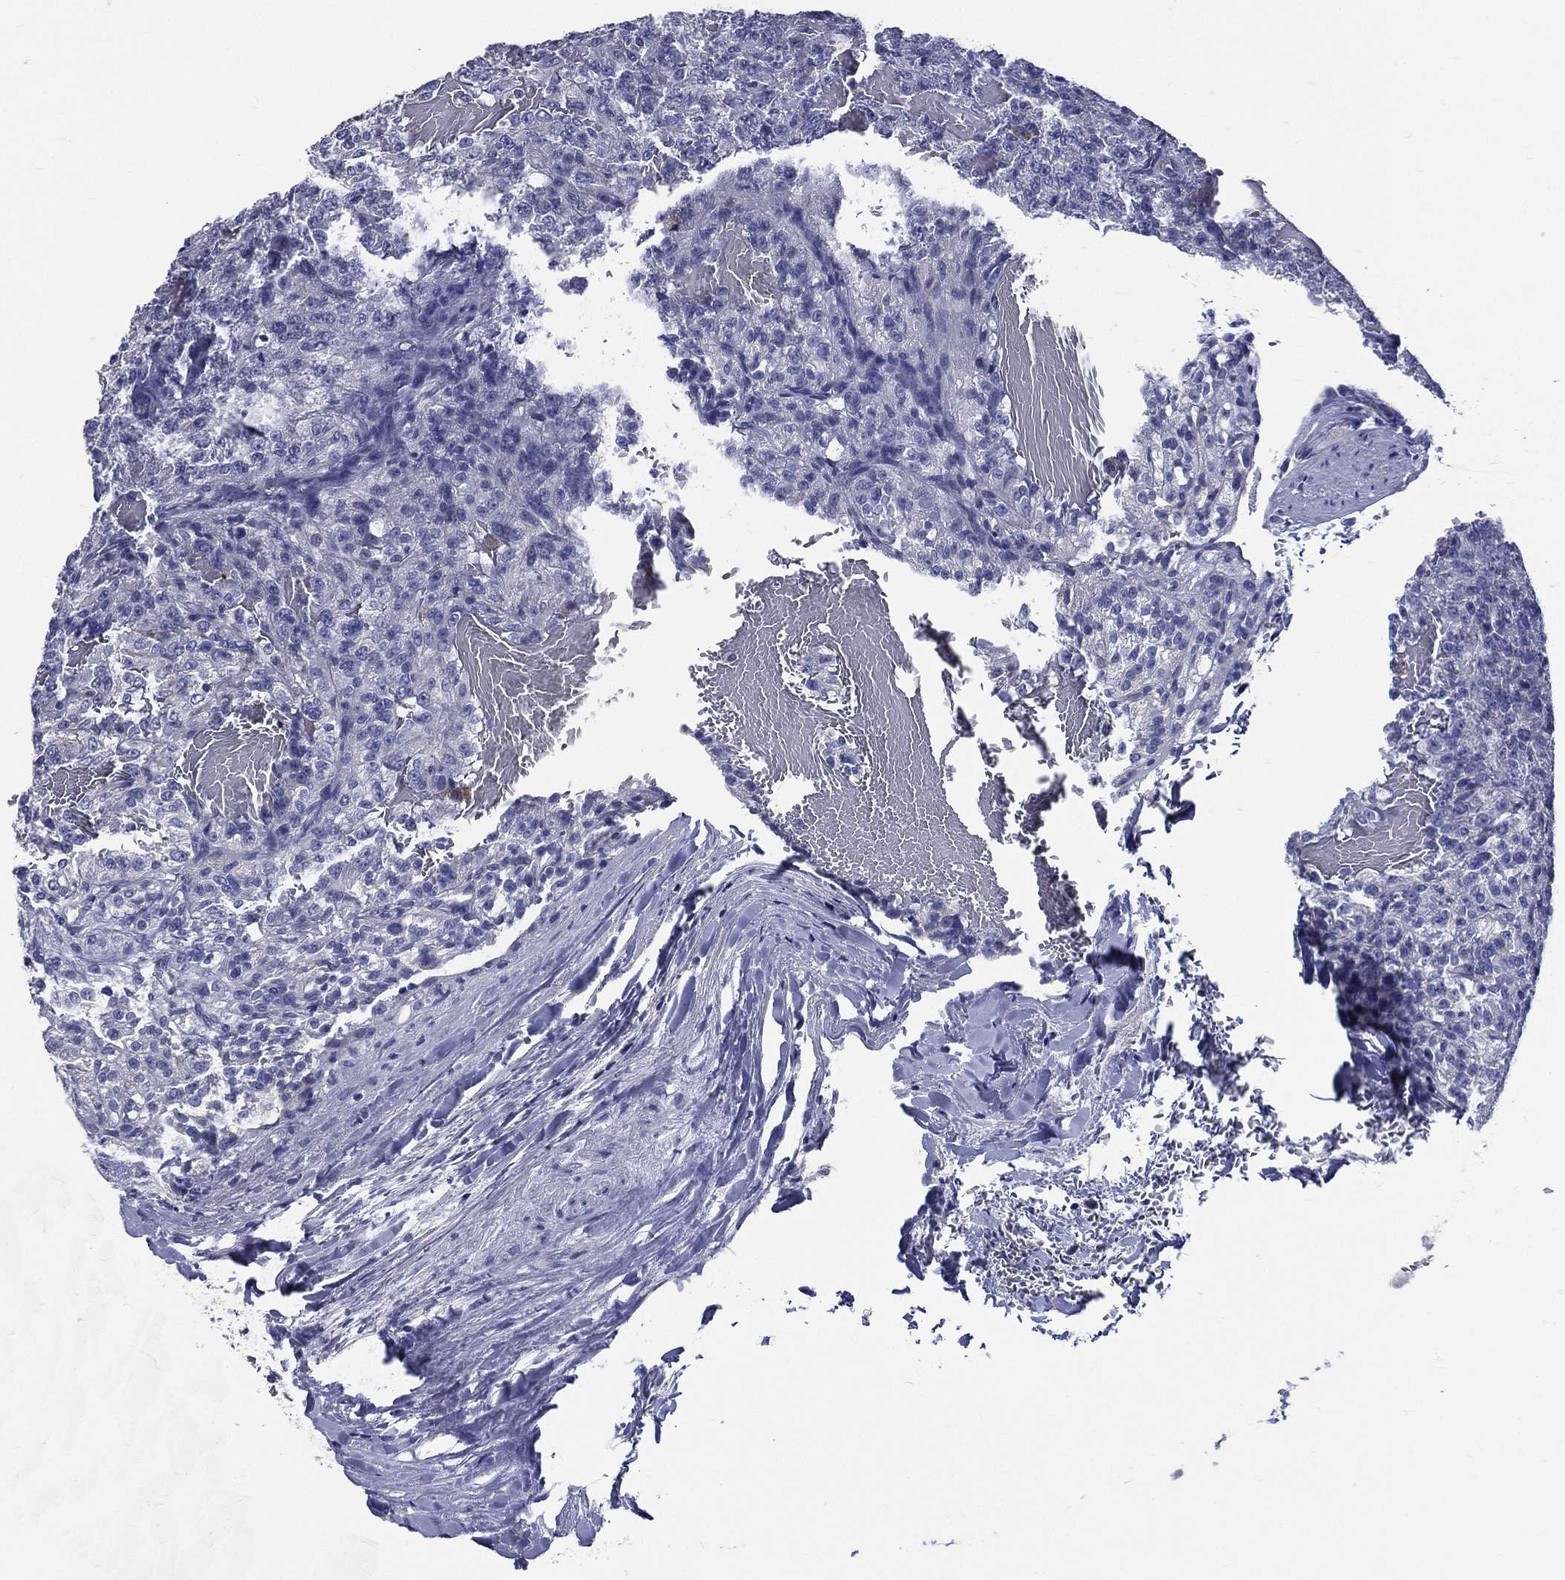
{"staining": {"intensity": "negative", "quantity": "none", "location": "none"}, "tissue": "renal cancer", "cell_type": "Tumor cells", "image_type": "cancer", "snomed": [{"axis": "morphology", "description": "Adenocarcinoma, NOS"}, {"axis": "topography", "description": "Kidney"}], "caption": "This is an immunohistochemistry photomicrograph of adenocarcinoma (renal). There is no staining in tumor cells.", "gene": "DPYS", "patient": {"sex": "female", "age": 63}}